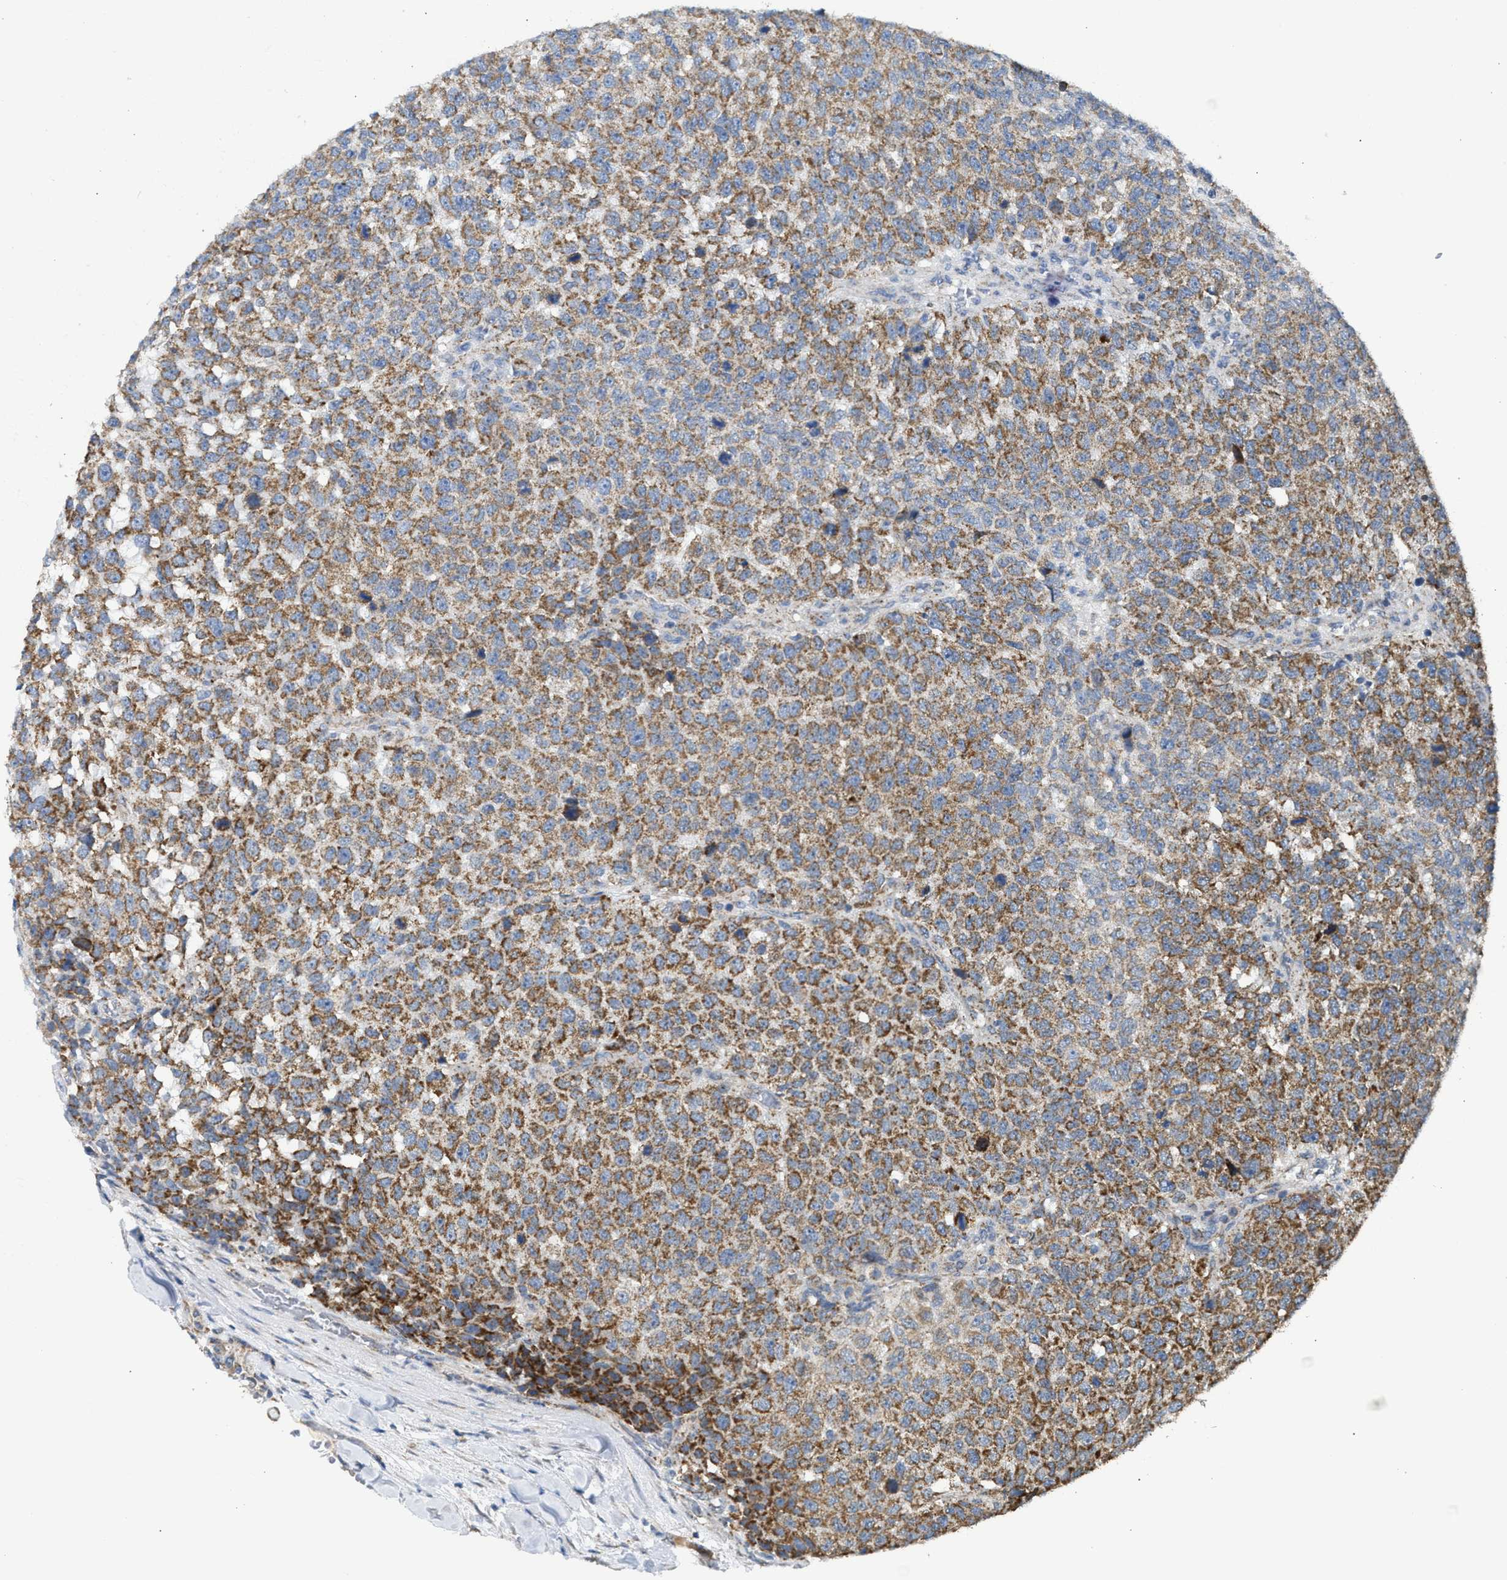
{"staining": {"intensity": "moderate", "quantity": ">75%", "location": "cytoplasmic/membranous"}, "tissue": "testis cancer", "cell_type": "Tumor cells", "image_type": "cancer", "snomed": [{"axis": "morphology", "description": "Seminoma, NOS"}, {"axis": "topography", "description": "Testis"}], "caption": "This photomicrograph demonstrates seminoma (testis) stained with immunohistochemistry to label a protein in brown. The cytoplasmic/membranous of tumor cells show moderate positivity for the protein. Nuclei are counter-stained blue.", "gene": "TACO1", "patient": {"sex": "male", "age": 59}}